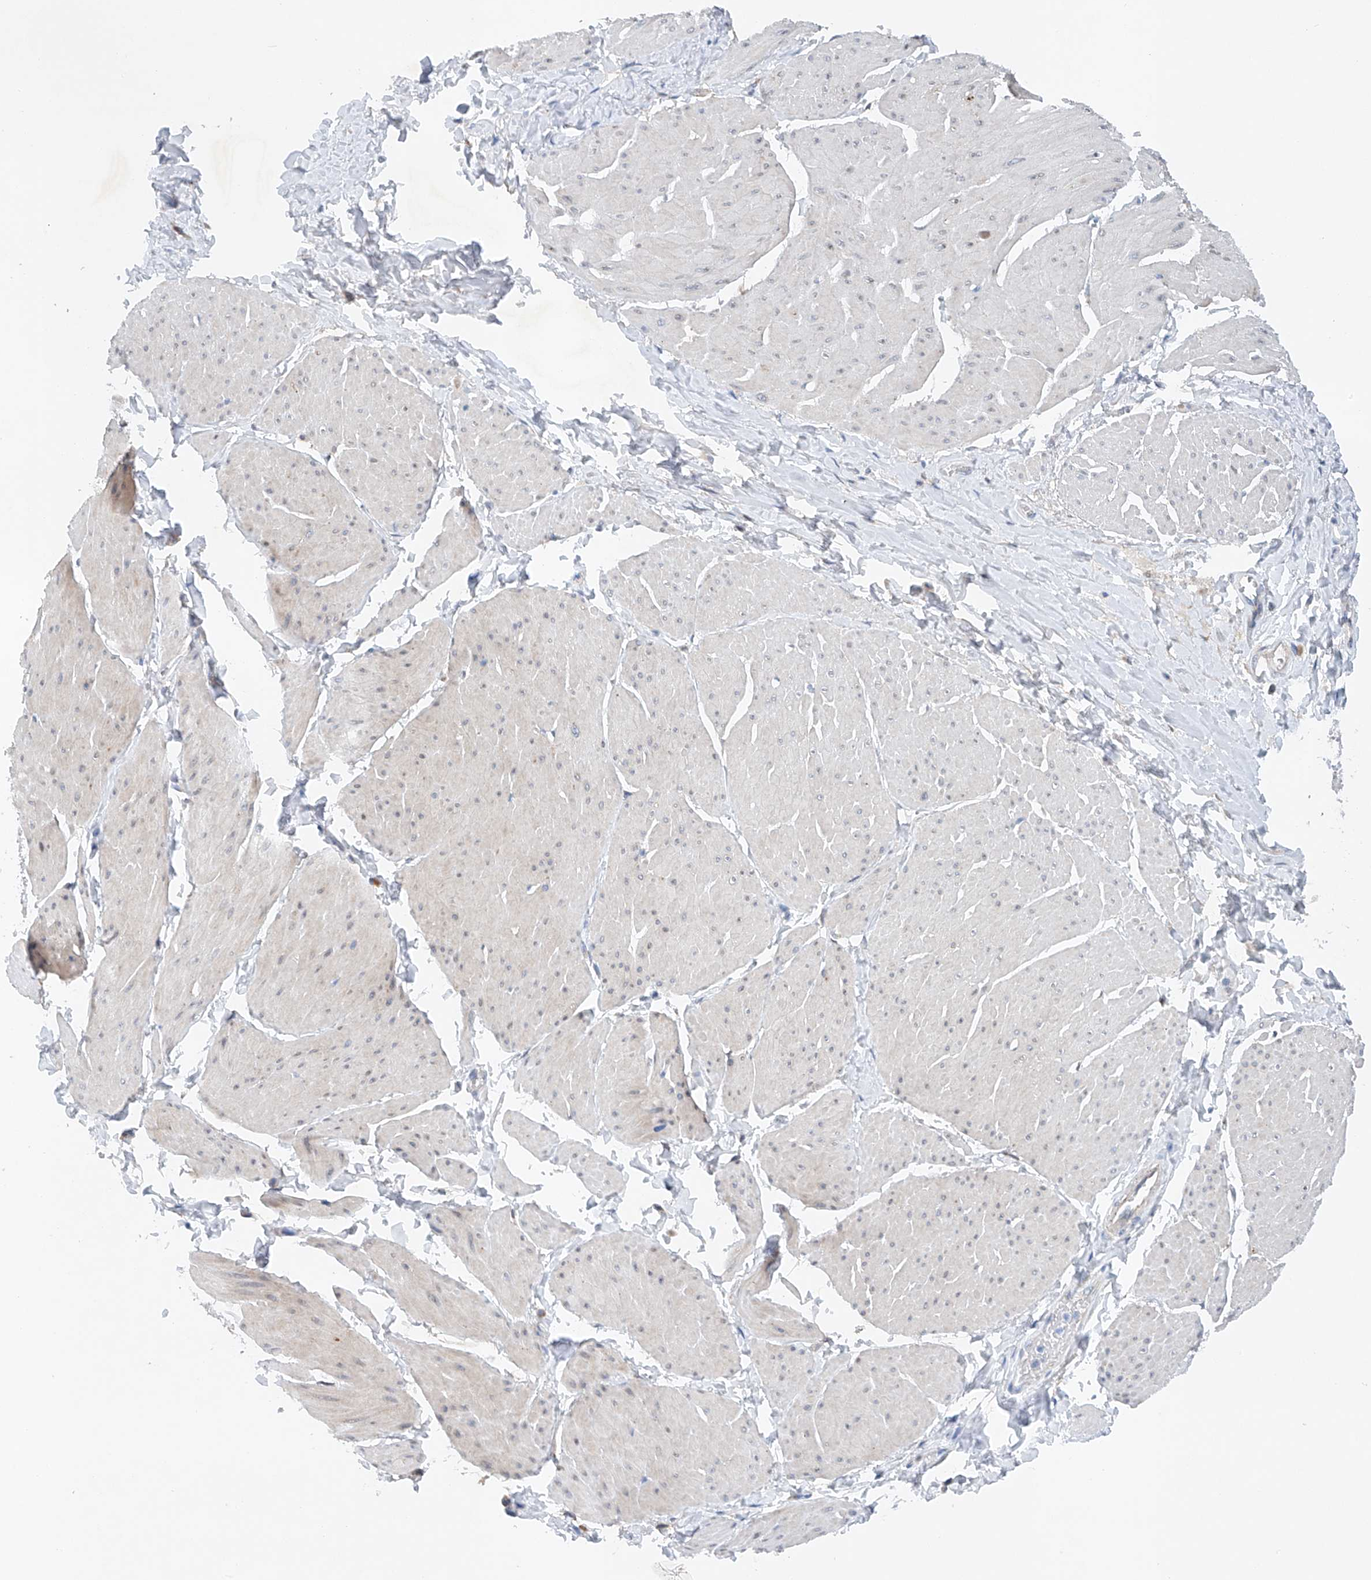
{"staining": {"intensity": "negative", "quantity": "none", "location": "none"}, "tissue": "smooth muscle", "cell_type": "Smooth muscle cells", "image_type": "normal", "snomed": [{"axis": "morphology", "description": "Urothelial carcinoma, High grade"}, {"axis": "topography", "description": "Urinary bladder"}], "caption": "Human smooth muscle stained for a protein using immunohistochemistry (IHC) displays no positivity in smooth muscle cells.", "gene": "CEP85L", "patient": {"sex": "male", "age": 46}}